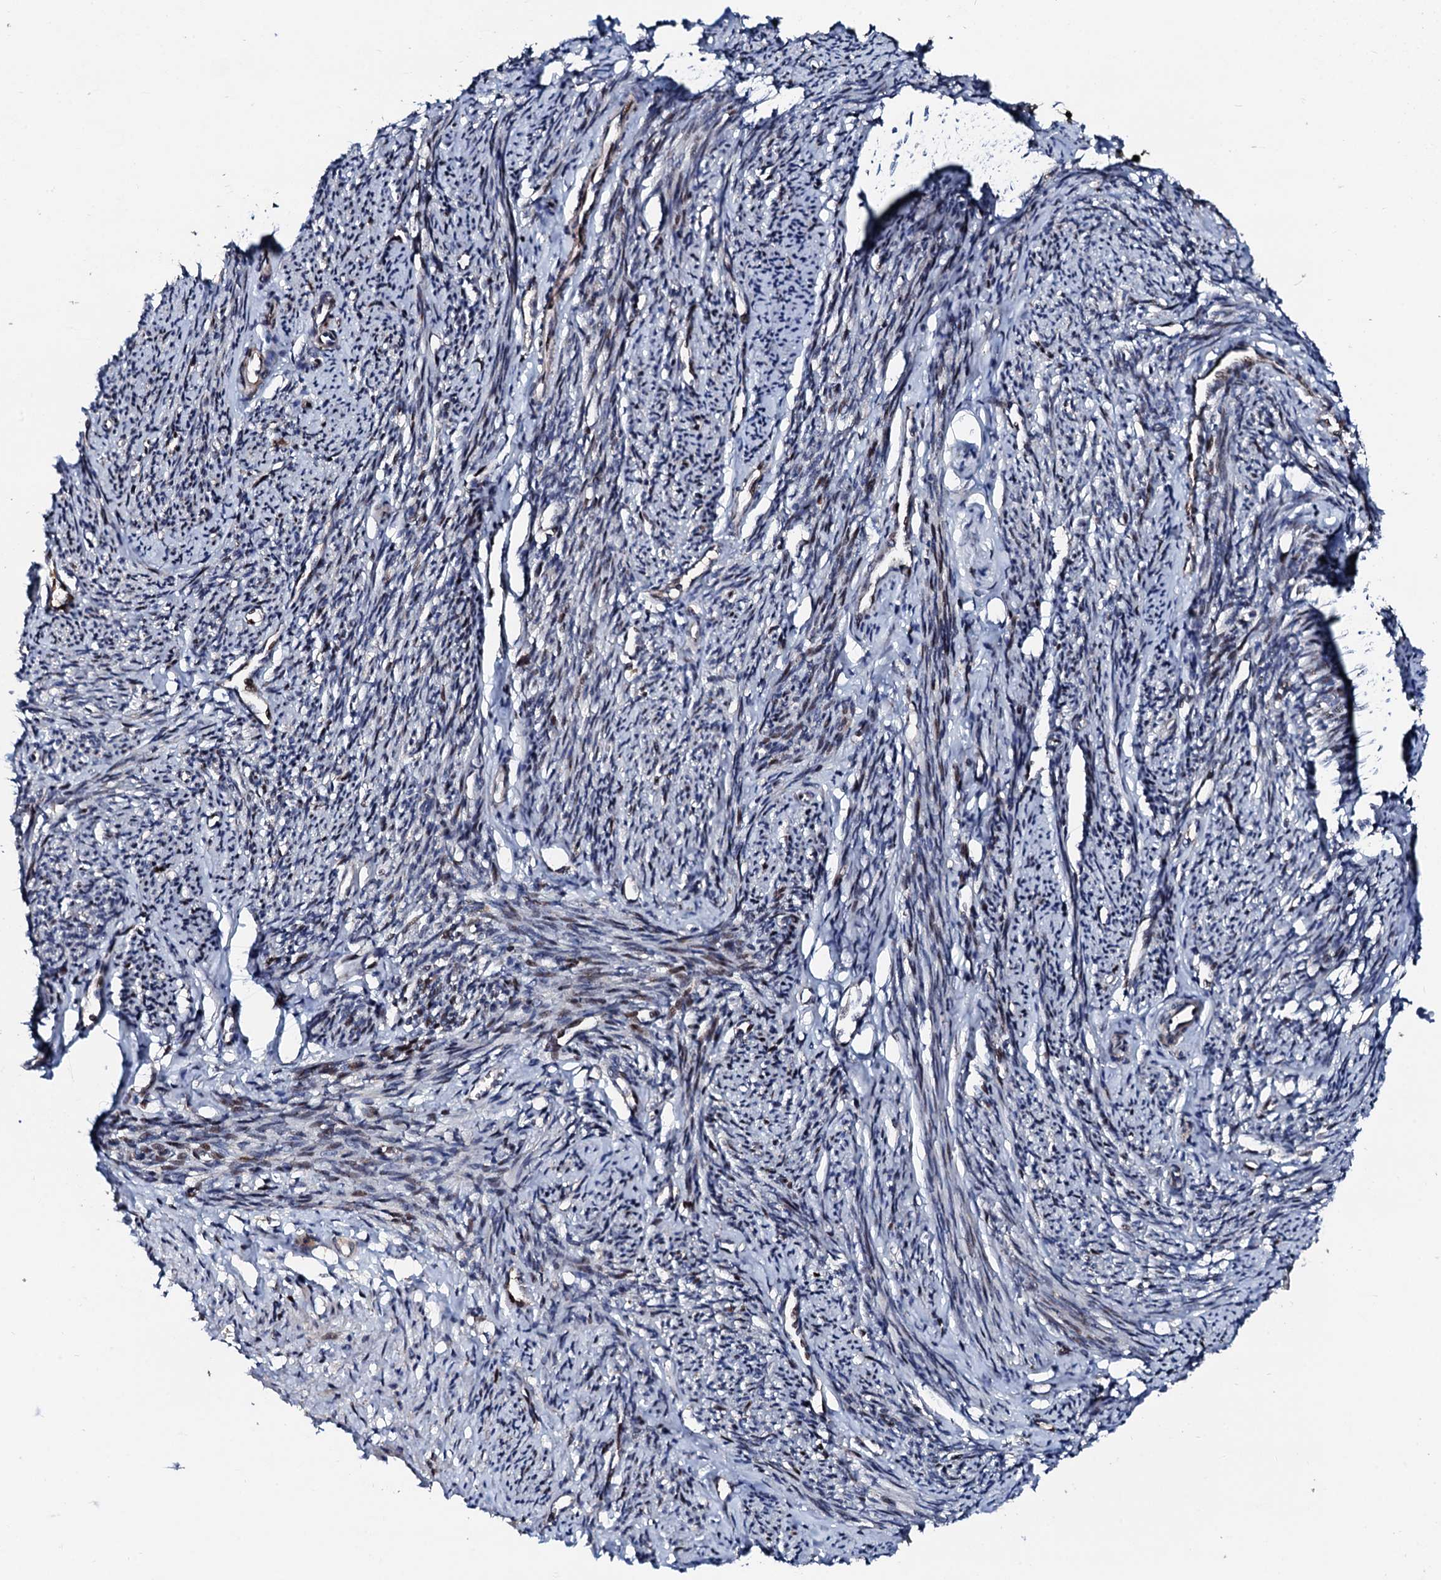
{"staining": {"intensity": "moderate", "quantity": "25%-75%", "location": "cytoplasmic/membranous,nuclear"}, "tissue": "smooth muscle", "cell_type": "Smooth muscle cells", "image_type": "normal", "snomed": [{"axis": "morphology", "description": "Normal tissue, NOS"}, {"axis": "topography", "description": "Smooth muscle"}, {"axis": "topography", "description": "Uterus"}], "caption": "Protein staining of unremarkable smooth muscle reveals moderate cytoplasmic/membranous,nuclear expression in approximately 25%-75% of smooth muscle cells. The protein of interest is shown in brown color, while the nuclei are stained blue.", "gene": "KIF18A", "patient": {"sex": "female", "age": 59}}